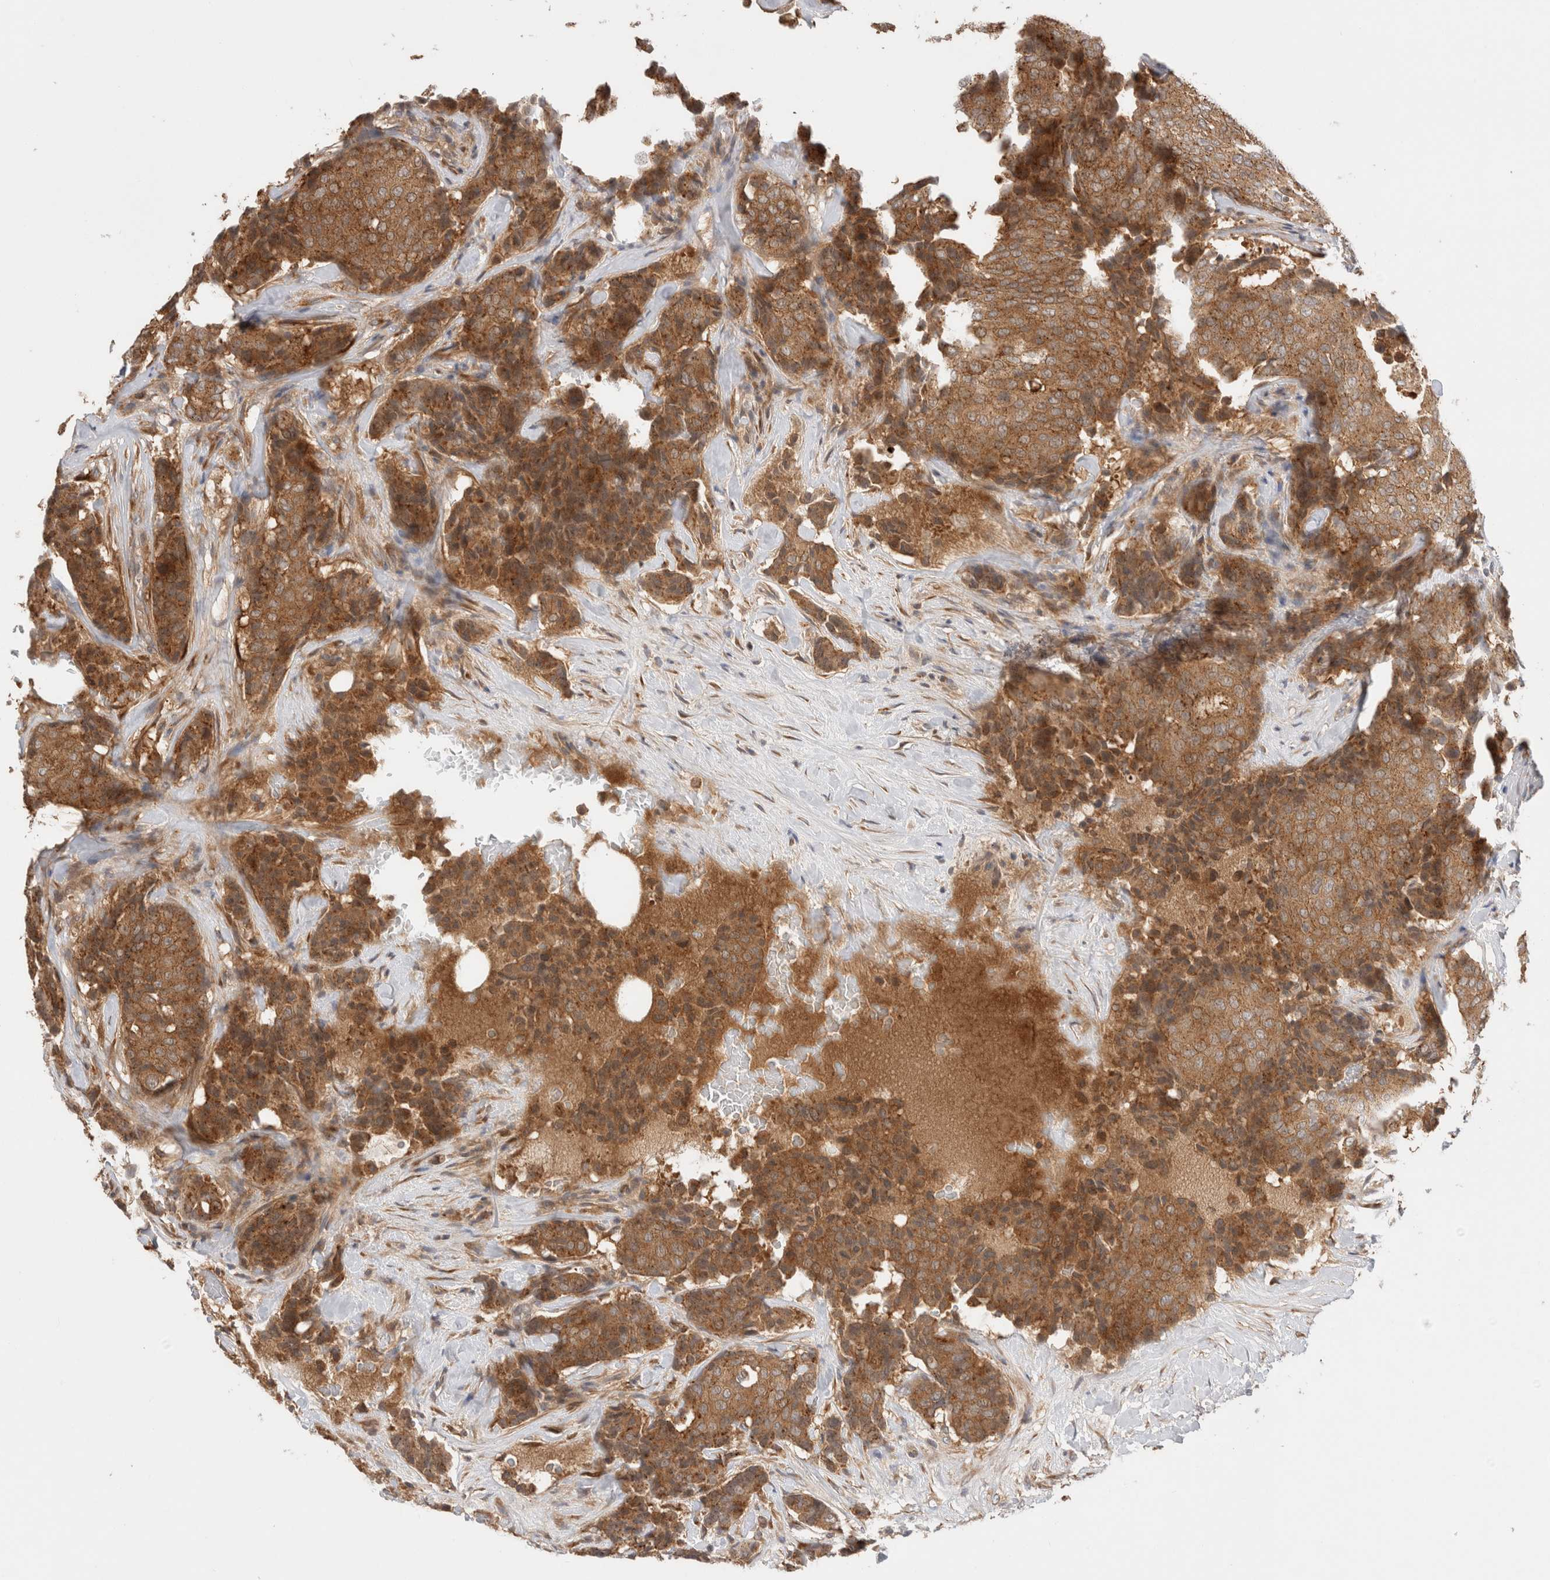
{"staining": {"intensity": "moderate", "quantity": ">75%", "location": "cytoplasmic/membranous"}, "tissue": "breast cancer", "cell_type": "Tumor cells", "image_type": "cancer", "snomed": [{"axis": "morphology", "description": "Duct carcinoma"}, {"axis": "topography", "description": "Breast"}], "caption": "This is an image of IHC staining of breast cancer, which shows moderate staining in the cytoplasmic/membranous of tumor cells.", "gene": "VPS28", "patient": {"sex": "female", "age": 75}}